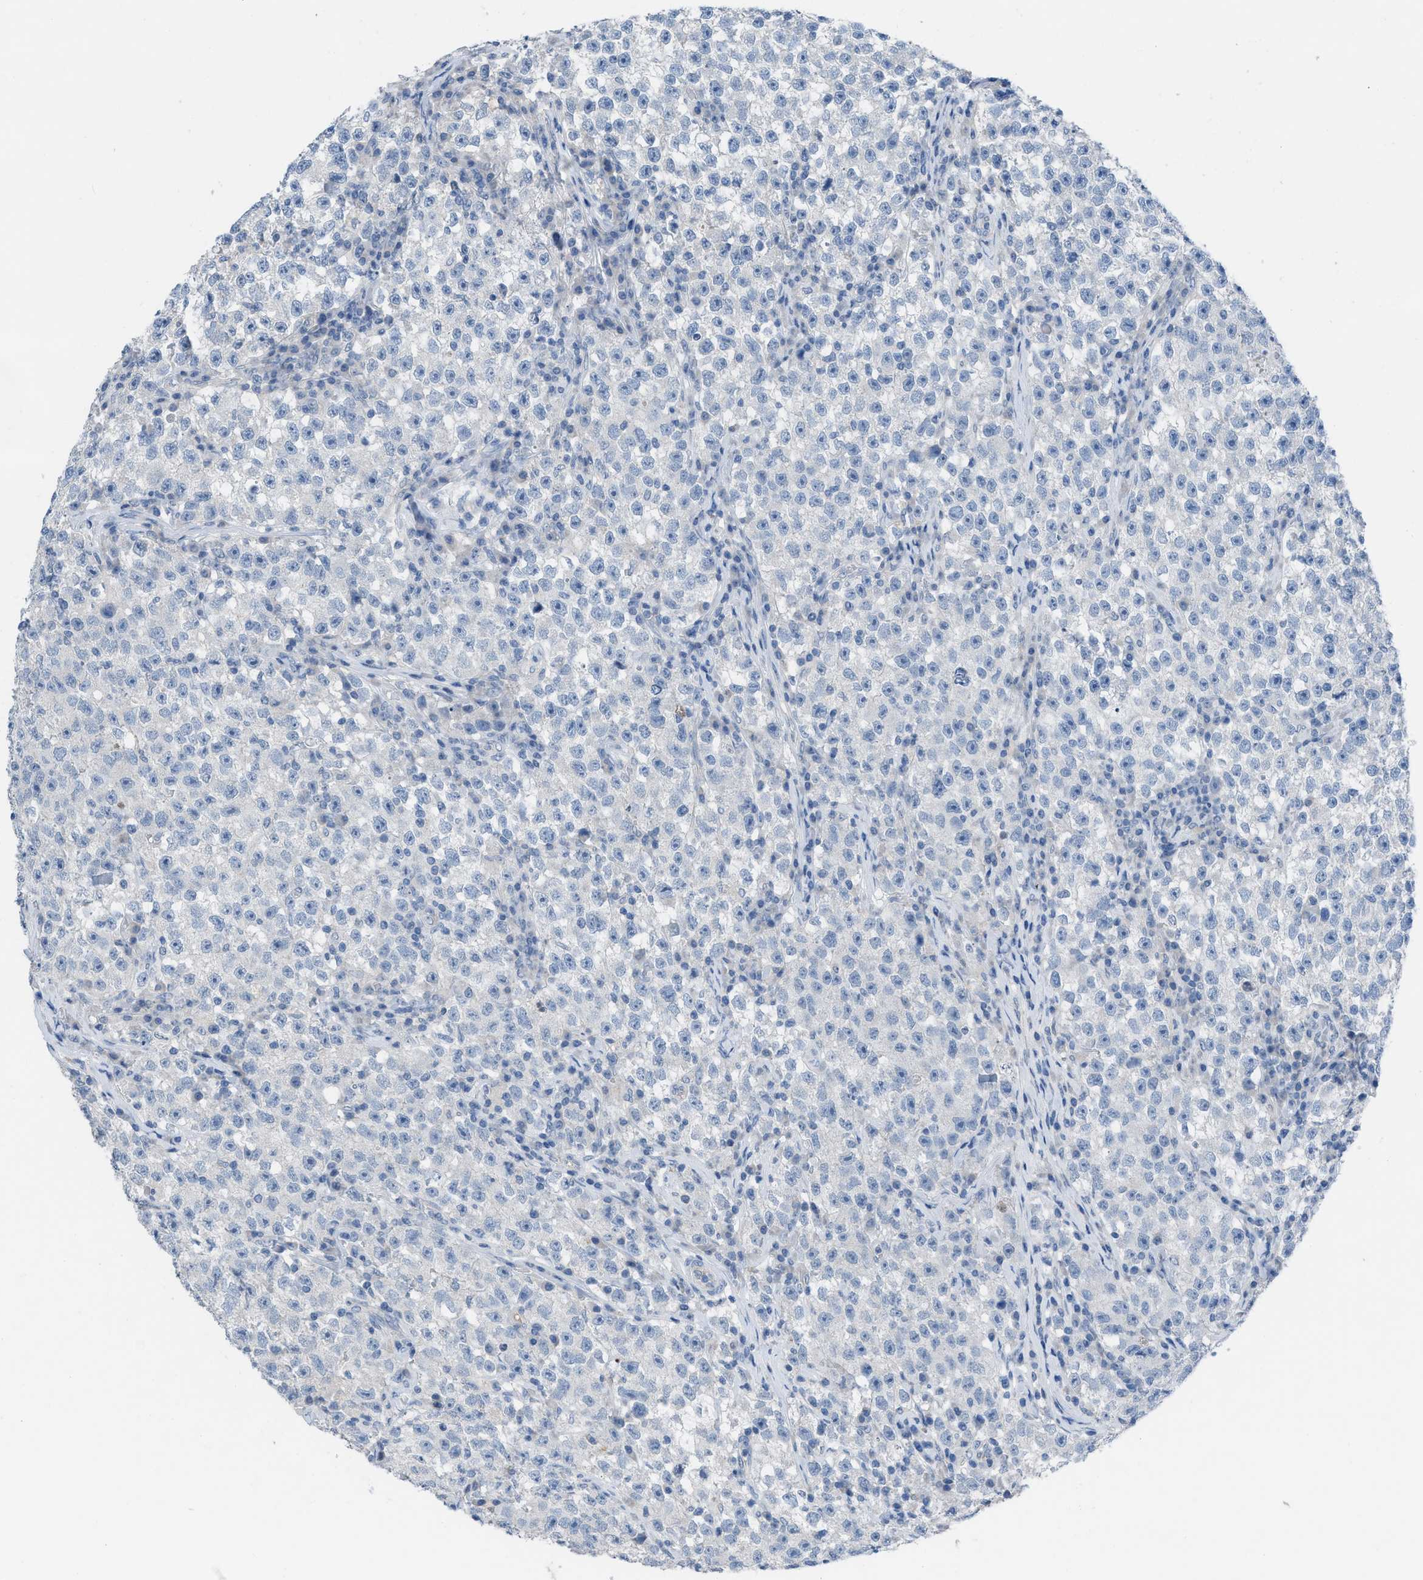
{"staining": {"intensity": "negative", "quantity": "none", "location": "none"}, "tissue": "testis cancer", "cell_type": "Tumor cells", "image_type": "cancer", "snomed": [{"axis": "morphology", "description": "Seminoma, NOS"}, {"axis": "topography", "description": "Testis"}], "caption": "Tumor cells are negative for brown protein staining in testis cancer. (Immunohistochemistry, brightfield microscopy, high magnification).", "gene": "HPX", "patient": {"sex": "male", "age": 22}}